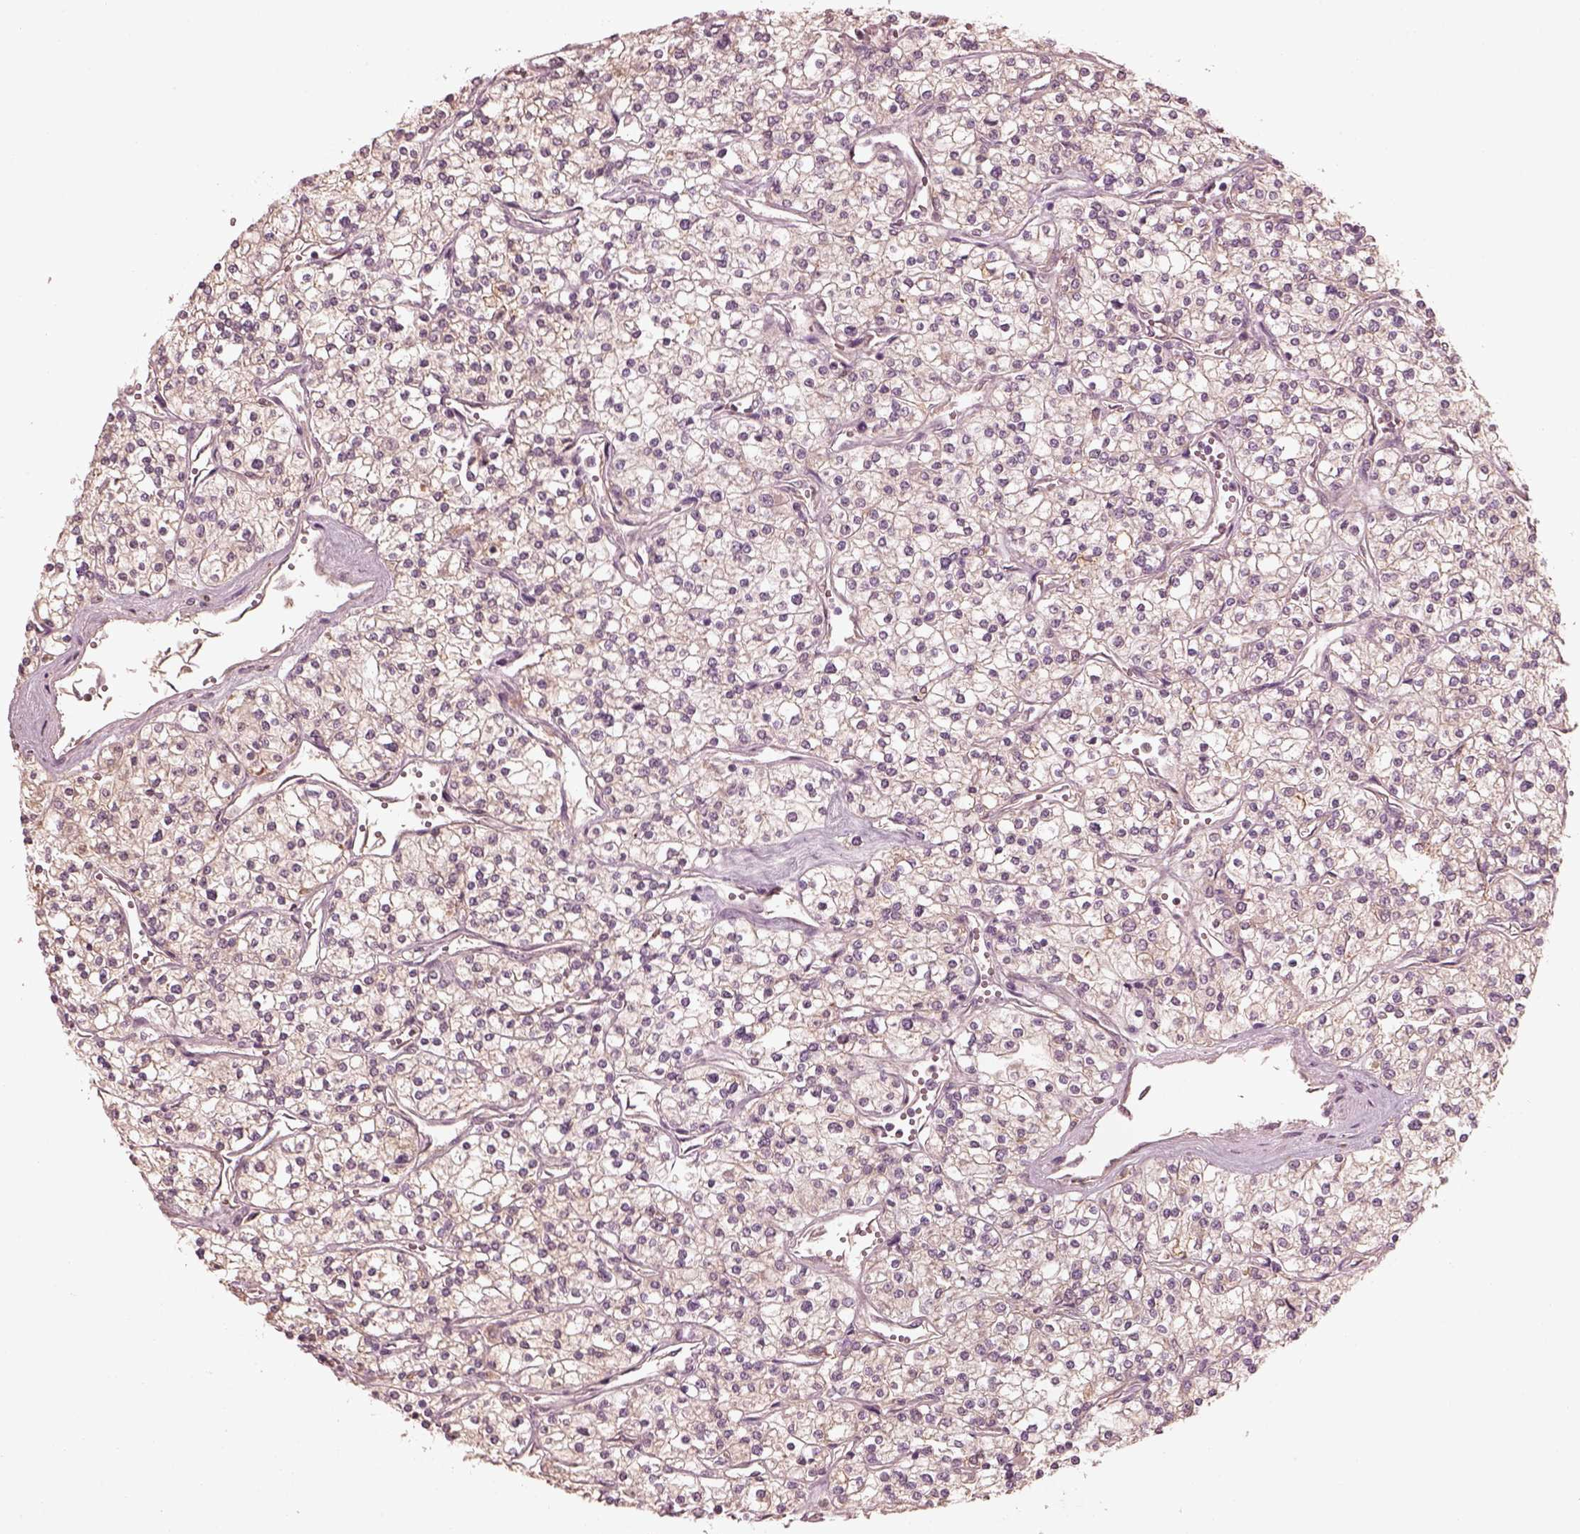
{"staining": {"intensity": "negative", "quantity": "none", "location": "none"}, "tissue": "renal cancer", "cell_type": "Tumor cells", "image_type": "cancer", "snomed": [{"axis": "morphology", "description": "Adenocarcinoma, NOS"}, {"axis": "topography", "description": "Kidney"}], "caption": "An immunohistochemistry (IHC) photomicrograph of renal cancer is shown. There is no staining in tumor cells of renal cancer.", "gene": "VWA5B1", "patient": {"sex": "male", "age": 80}}